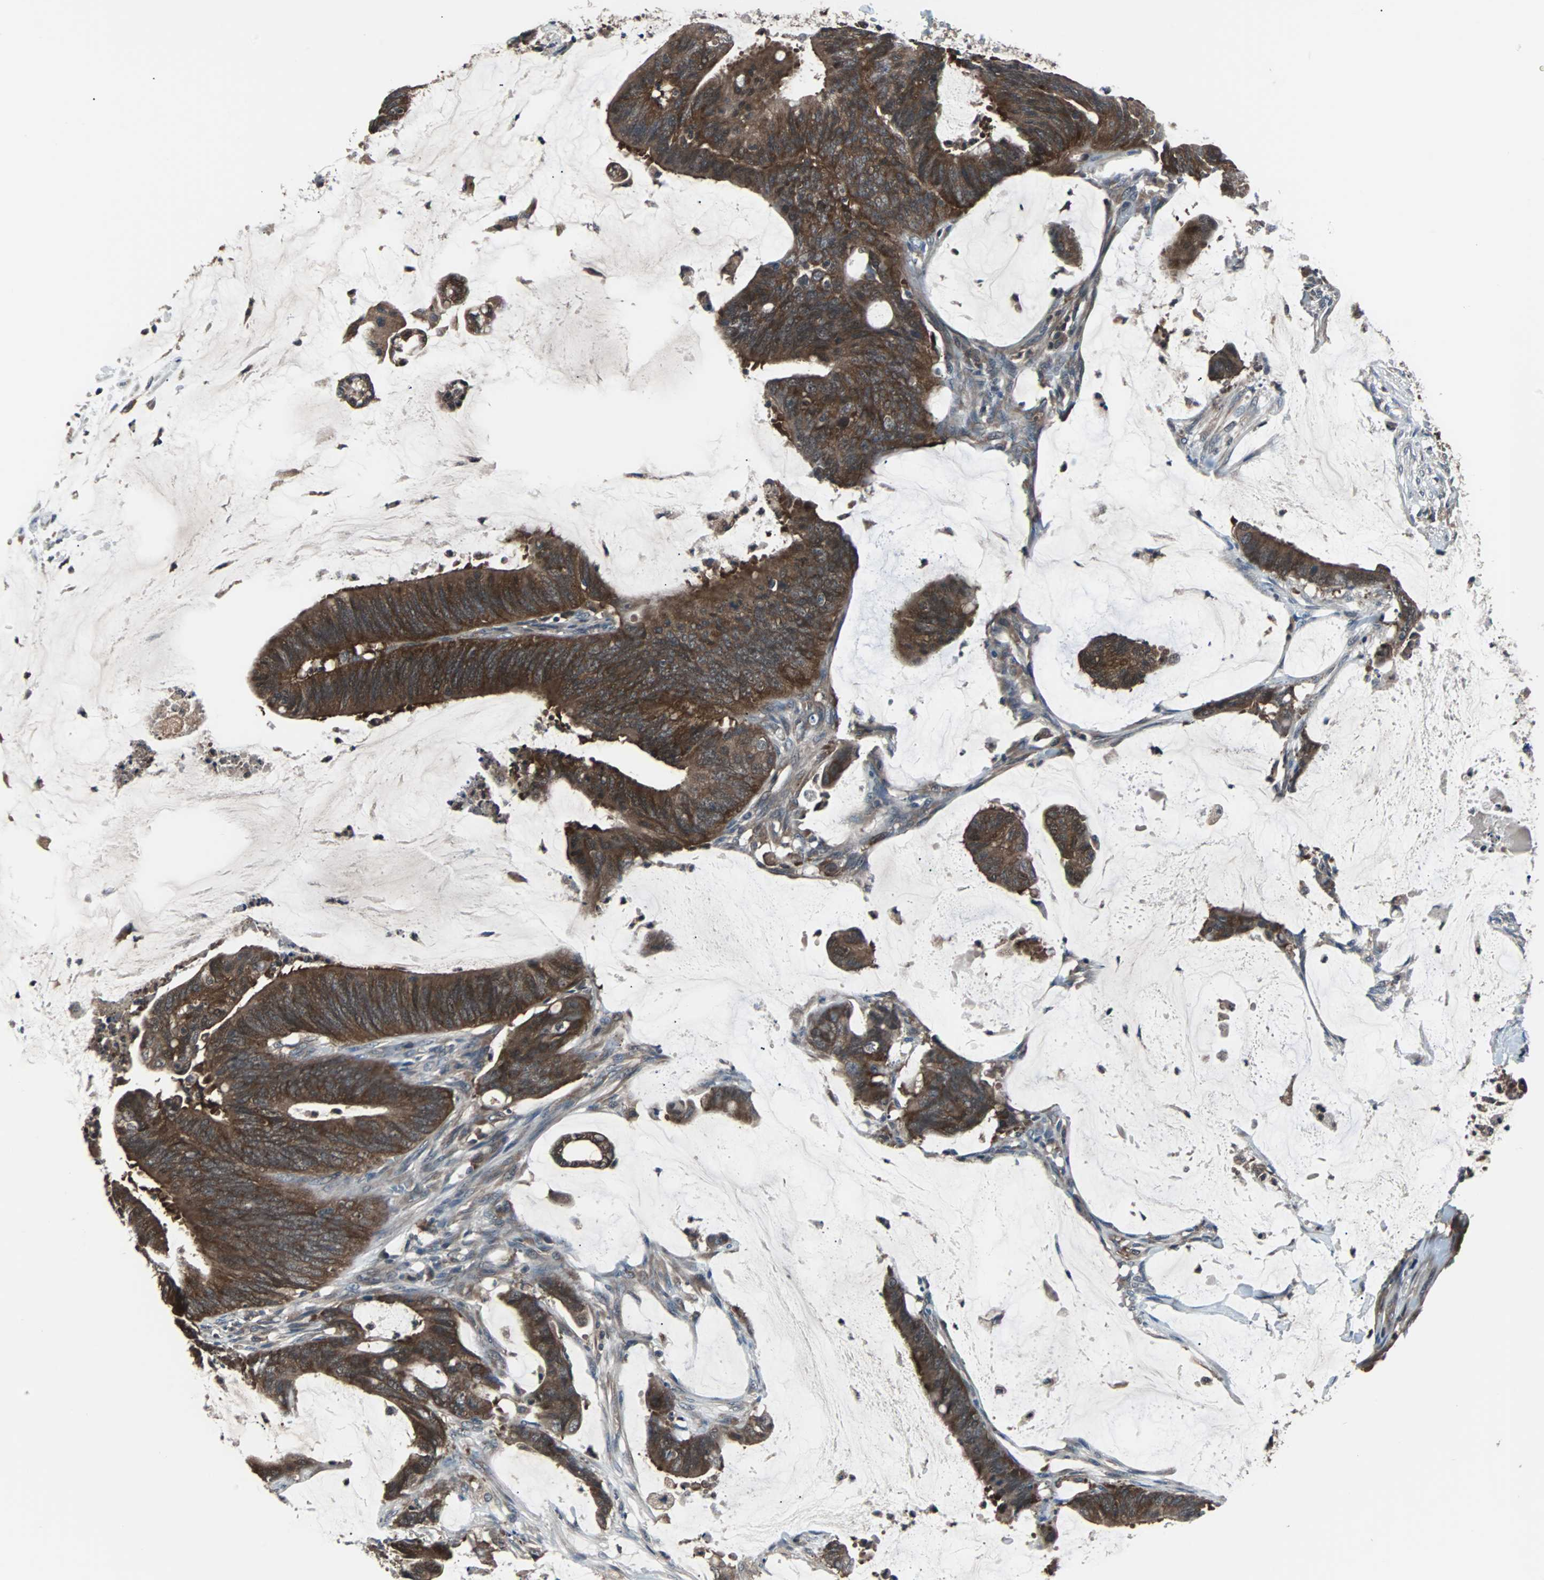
{"staining": {"intensity": "strong", "quantity": ">75%", "location": "cytoplasmic/membranous"}, "tissue": "colorectal cancer", "cell_type": "Tumor cells", "image_type": "cancer", "snomed": [{"axis": "morphology", "description": "Adenocarcinoma, NOS"}, {"axis": "topography", "description": "Rectum"}], "caption": "Human colorectal adenocarcinoma stained with a protein marker reveals strong staining in tumor cells.", "gene": "PAK1", "patient": {"sex": "female", "age": 66}}